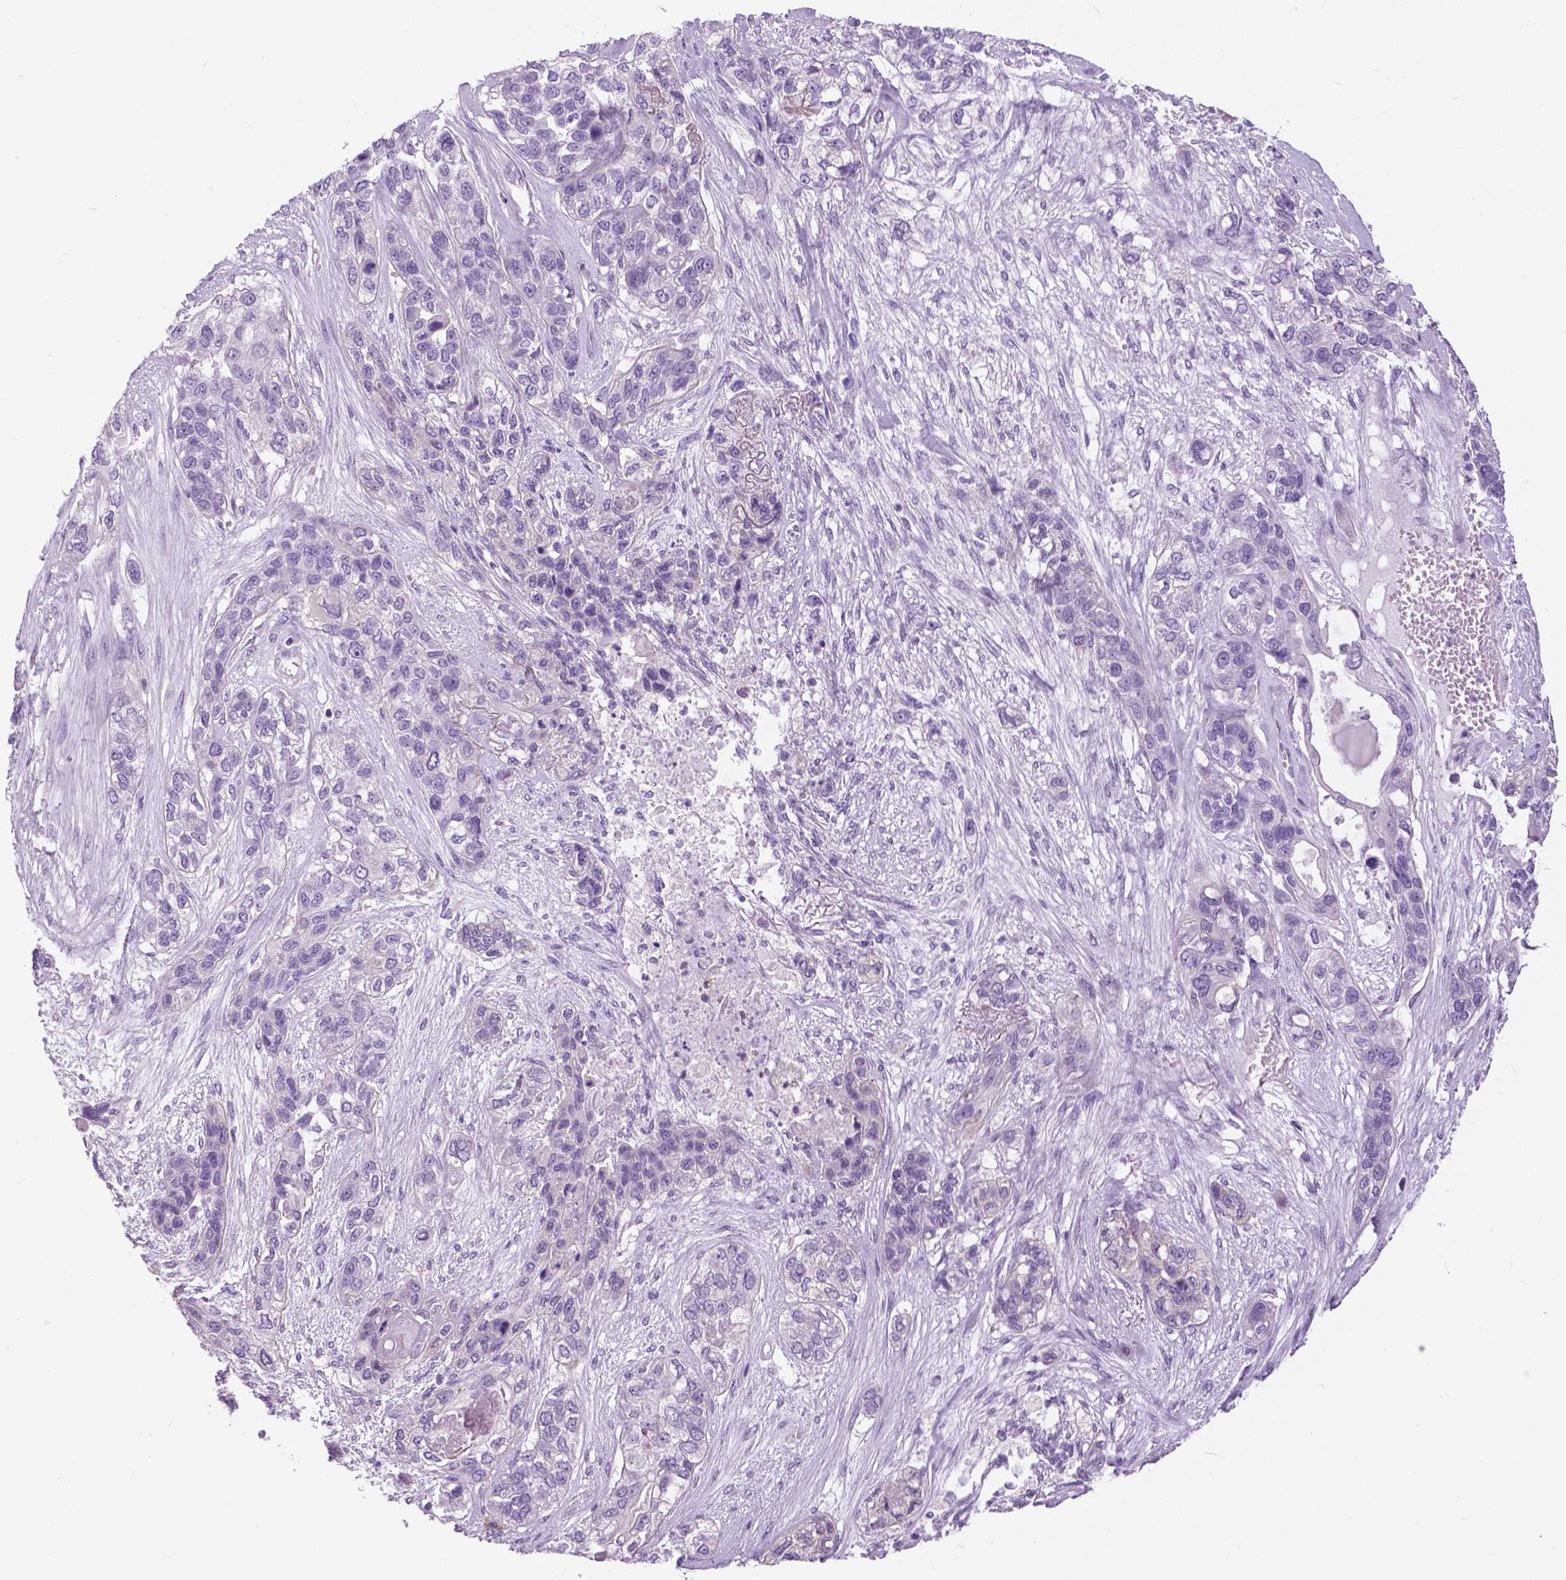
{"staining": {"intensity": "negative", "quantity": "none", "location": "none"}, "tissue": "lung cancer", "cell_type": "Tumor cells", "image_type": "cancer", "snomed": [{"axis": "morphology", "description": "Squamous cell carcinoma, NOS"}, {"axis": "topography", "description": "Lung"}], "caption": "Lung cancer (squamous cell carcinoma) stained for a protein using immunohistochemistry (IHC) exhibits no staining tumor cells.", "gene": "TP53TG5", "patient": {"sex": "female", "age": 70}}